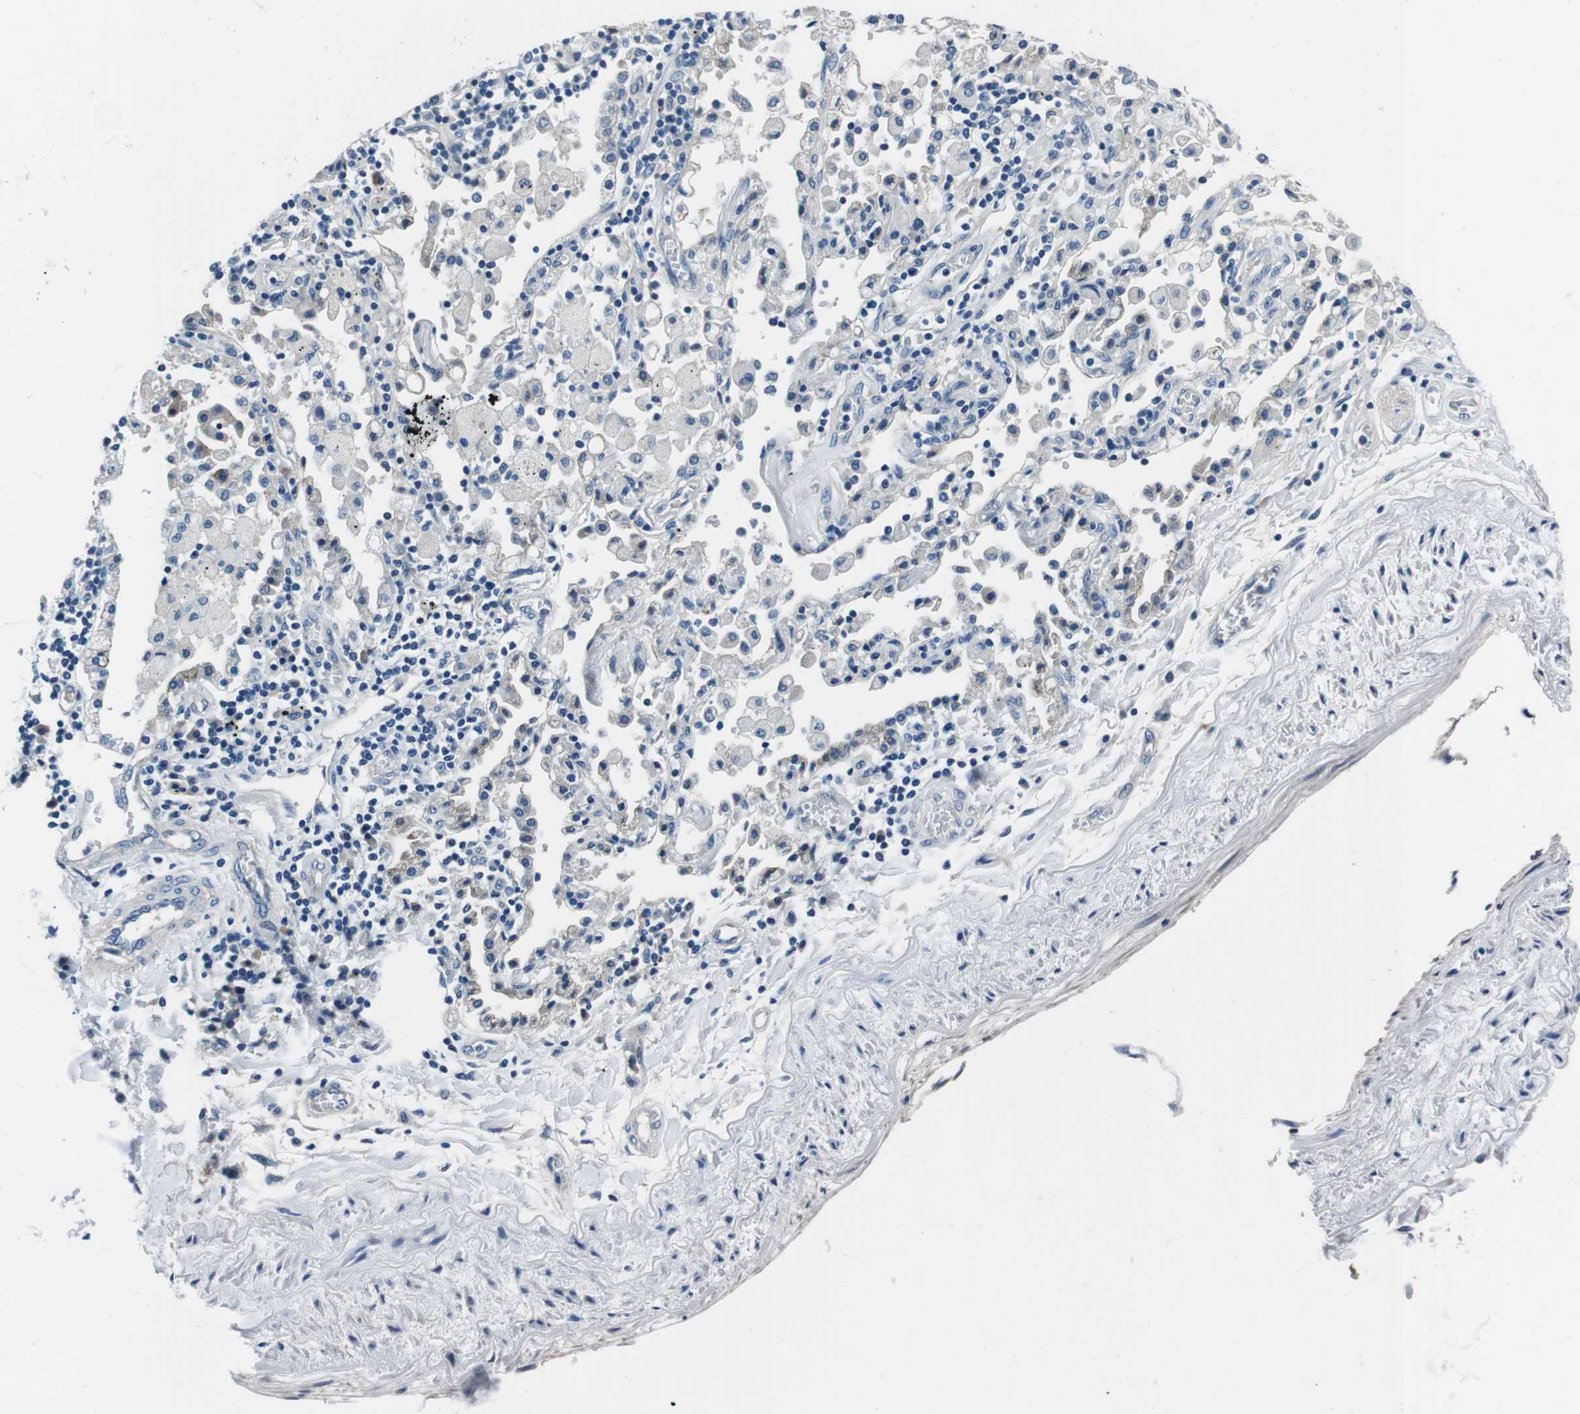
{"staining": {"intensity": "moderate", "quantity": "<25%", "location": "cytoplasmic/membranous"}, "tissue": "lung cancer", "cell_type": "Tumor cells", "image_type": "cancer", "snomed": [{"axis": "morphology", "description": "Adenocarcinoma, NOS"}, {"axis": "topography", "description": "Lung"}], "caption": "Human lung cancer (adenocarcinoma) stained for a protein (brown) displays moderate cytoplasmic/membranous positive positivity in approximately <25% of tumor cells.", "gene": "CASQ1", "patient": {"sex": "female", "age": 65}}